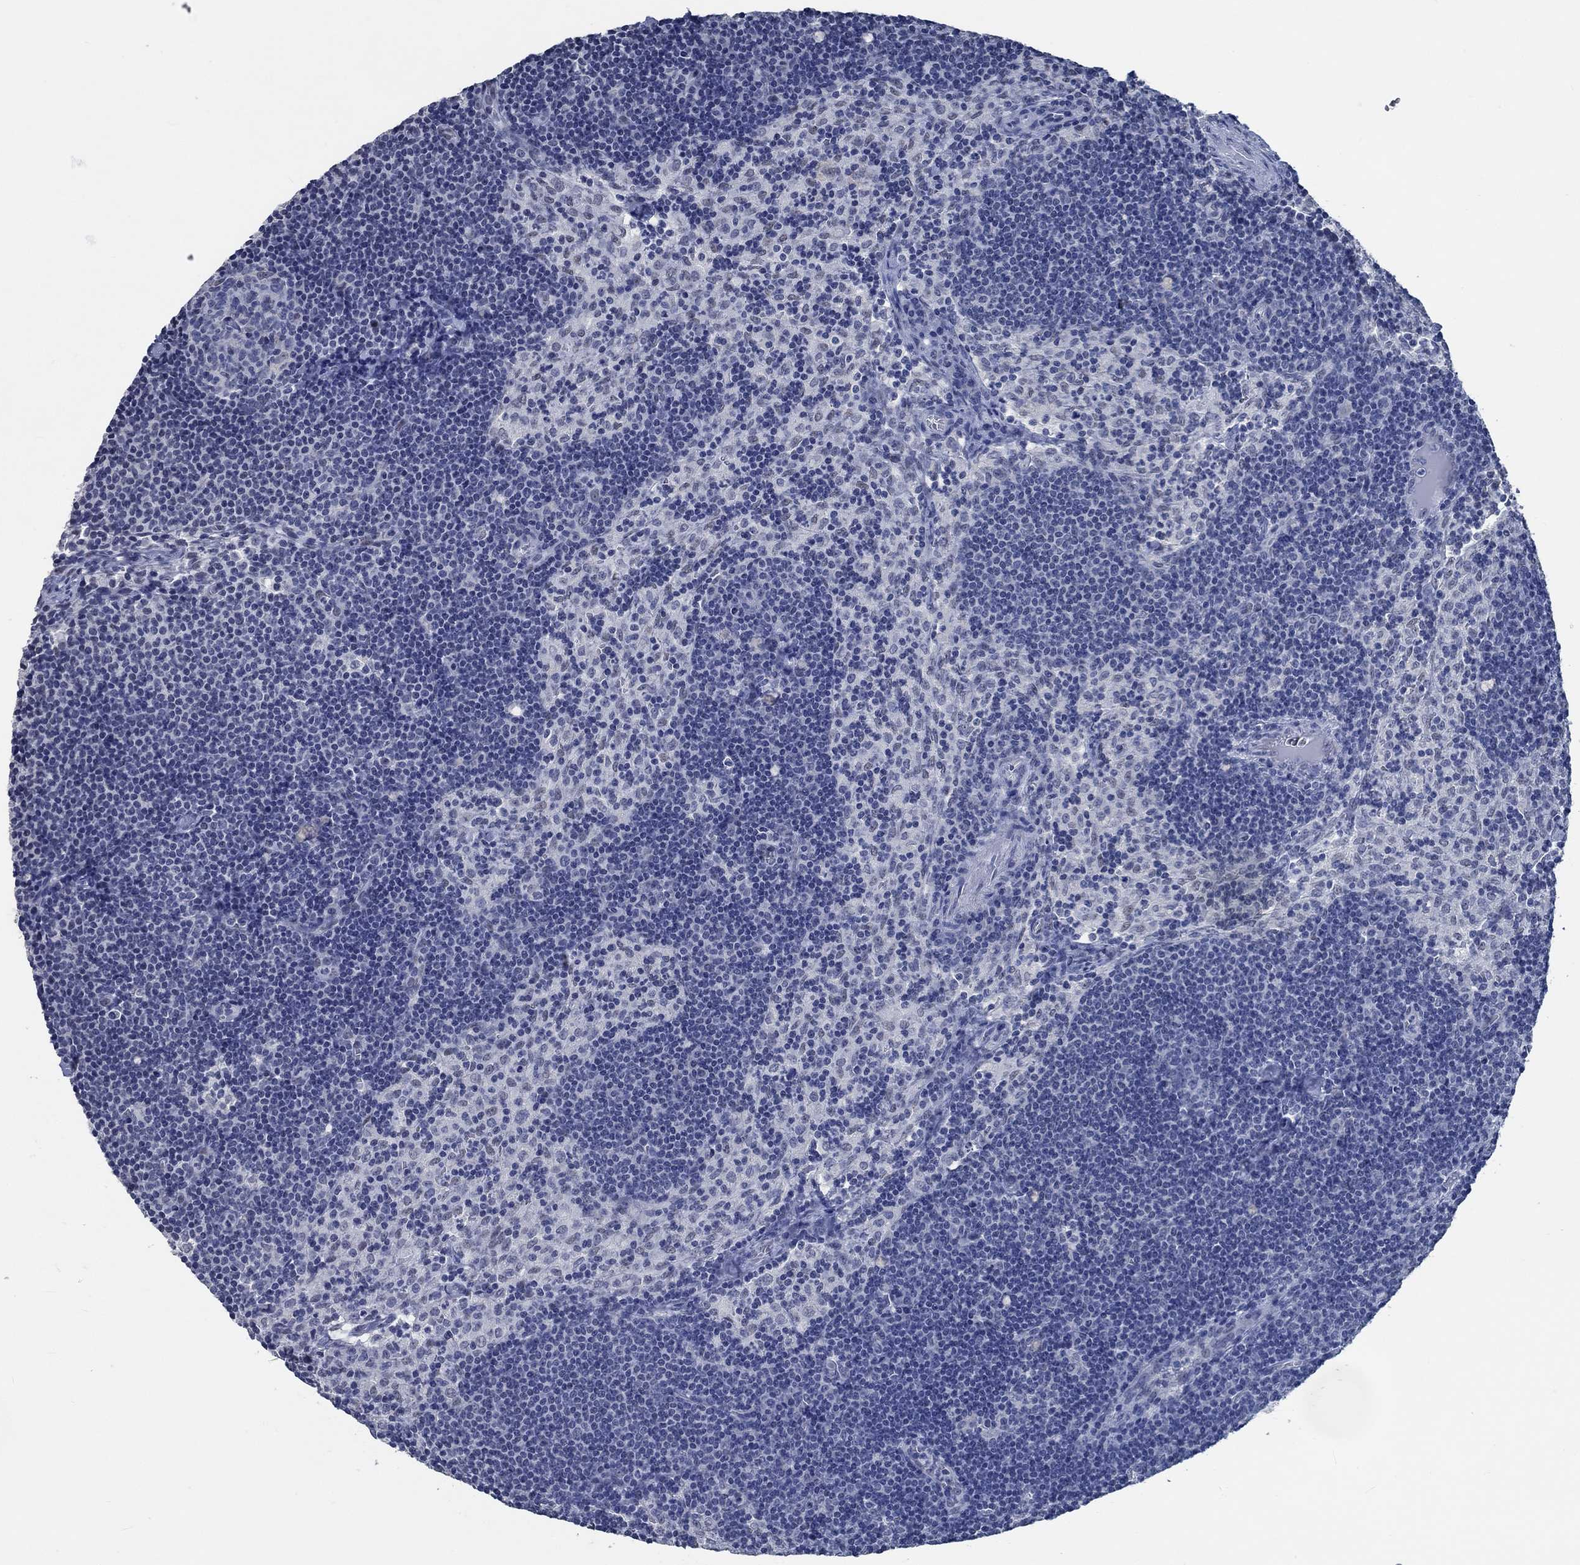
{"staining": {"intensity": "negative", "quantity": "none", "location": "none"}, "tissue": "lymph node", "cell_type": "Germinal center cells", "image_type": "normal", "snomed": [{"axis": "morphology", "description": "Normal tissue, NOS"}, {"axis": "topography", "description": "Lymph node"}], "caption": "This is an IHC histopathology image of benign lymph node. There is no expression in germinal center cells.", "gene": "OBSCN", "patient": {"sex": "female", "age": 34}}